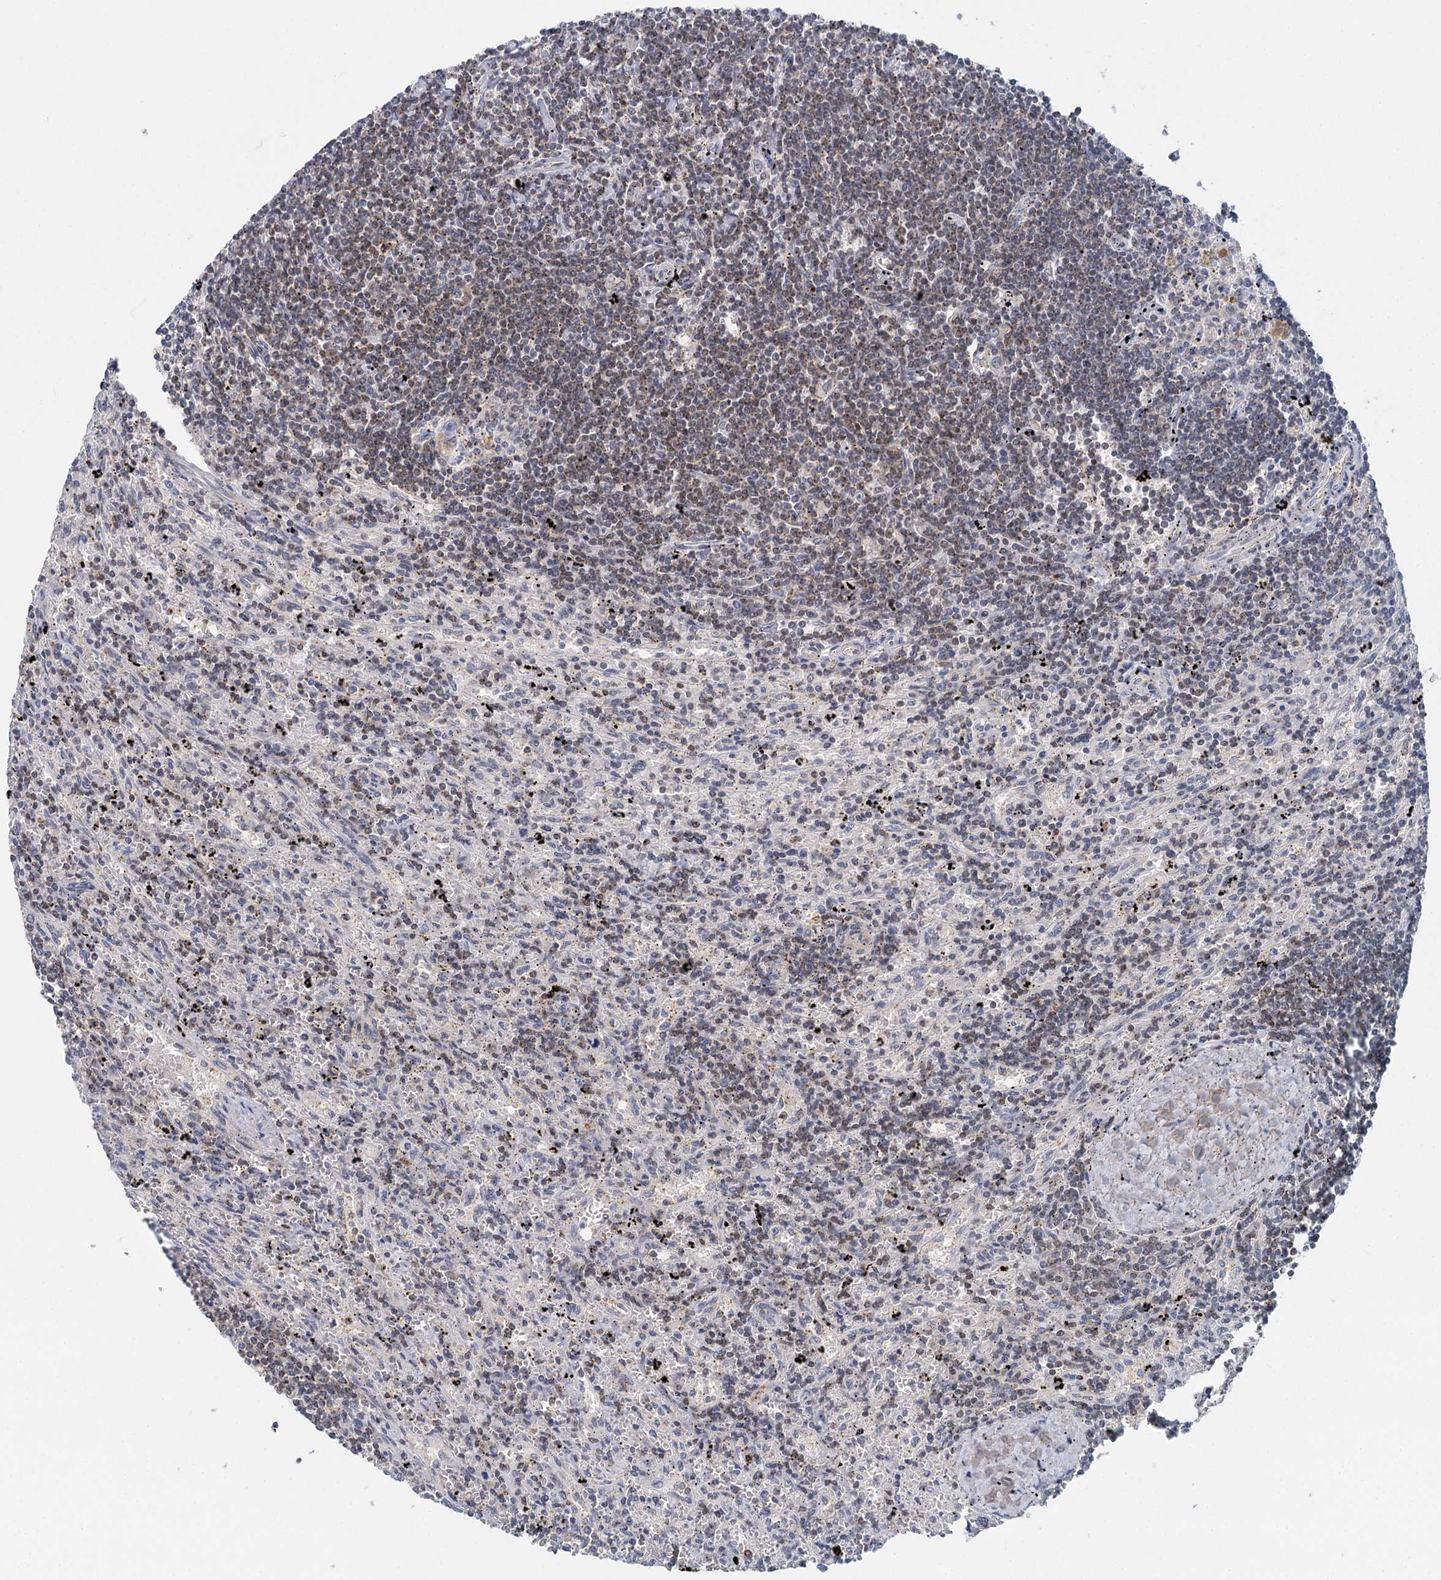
{"staining": {"intensity": "moderate", "quantity": "25%-75%", "location": "cytoplasmic/membranous,nuclear"}, "tissue": "lymphoma", "cell_type": "Tumor cells", "image_type": "cancer", "snomed": [{"axis": "morphology", "description": "Malignant lymphoma, non-Hodgkin's type, Low grade"}, {"axis": "topography", "description": "Spleen"}], "caption": "Tumor cells reveal medium levels of moderate cytoplasmic/membranous and nuclear staining in approximately 25%-75% of cells in human lymphoma. The staining was performed using DAB (3,3'-diaminobenzidine), with brown indicating positive protein expression. Nuclei are stained blue with hematoxylin.", "gene": "GPATCH11", "patient": {"sex": "male", "age": 76}}